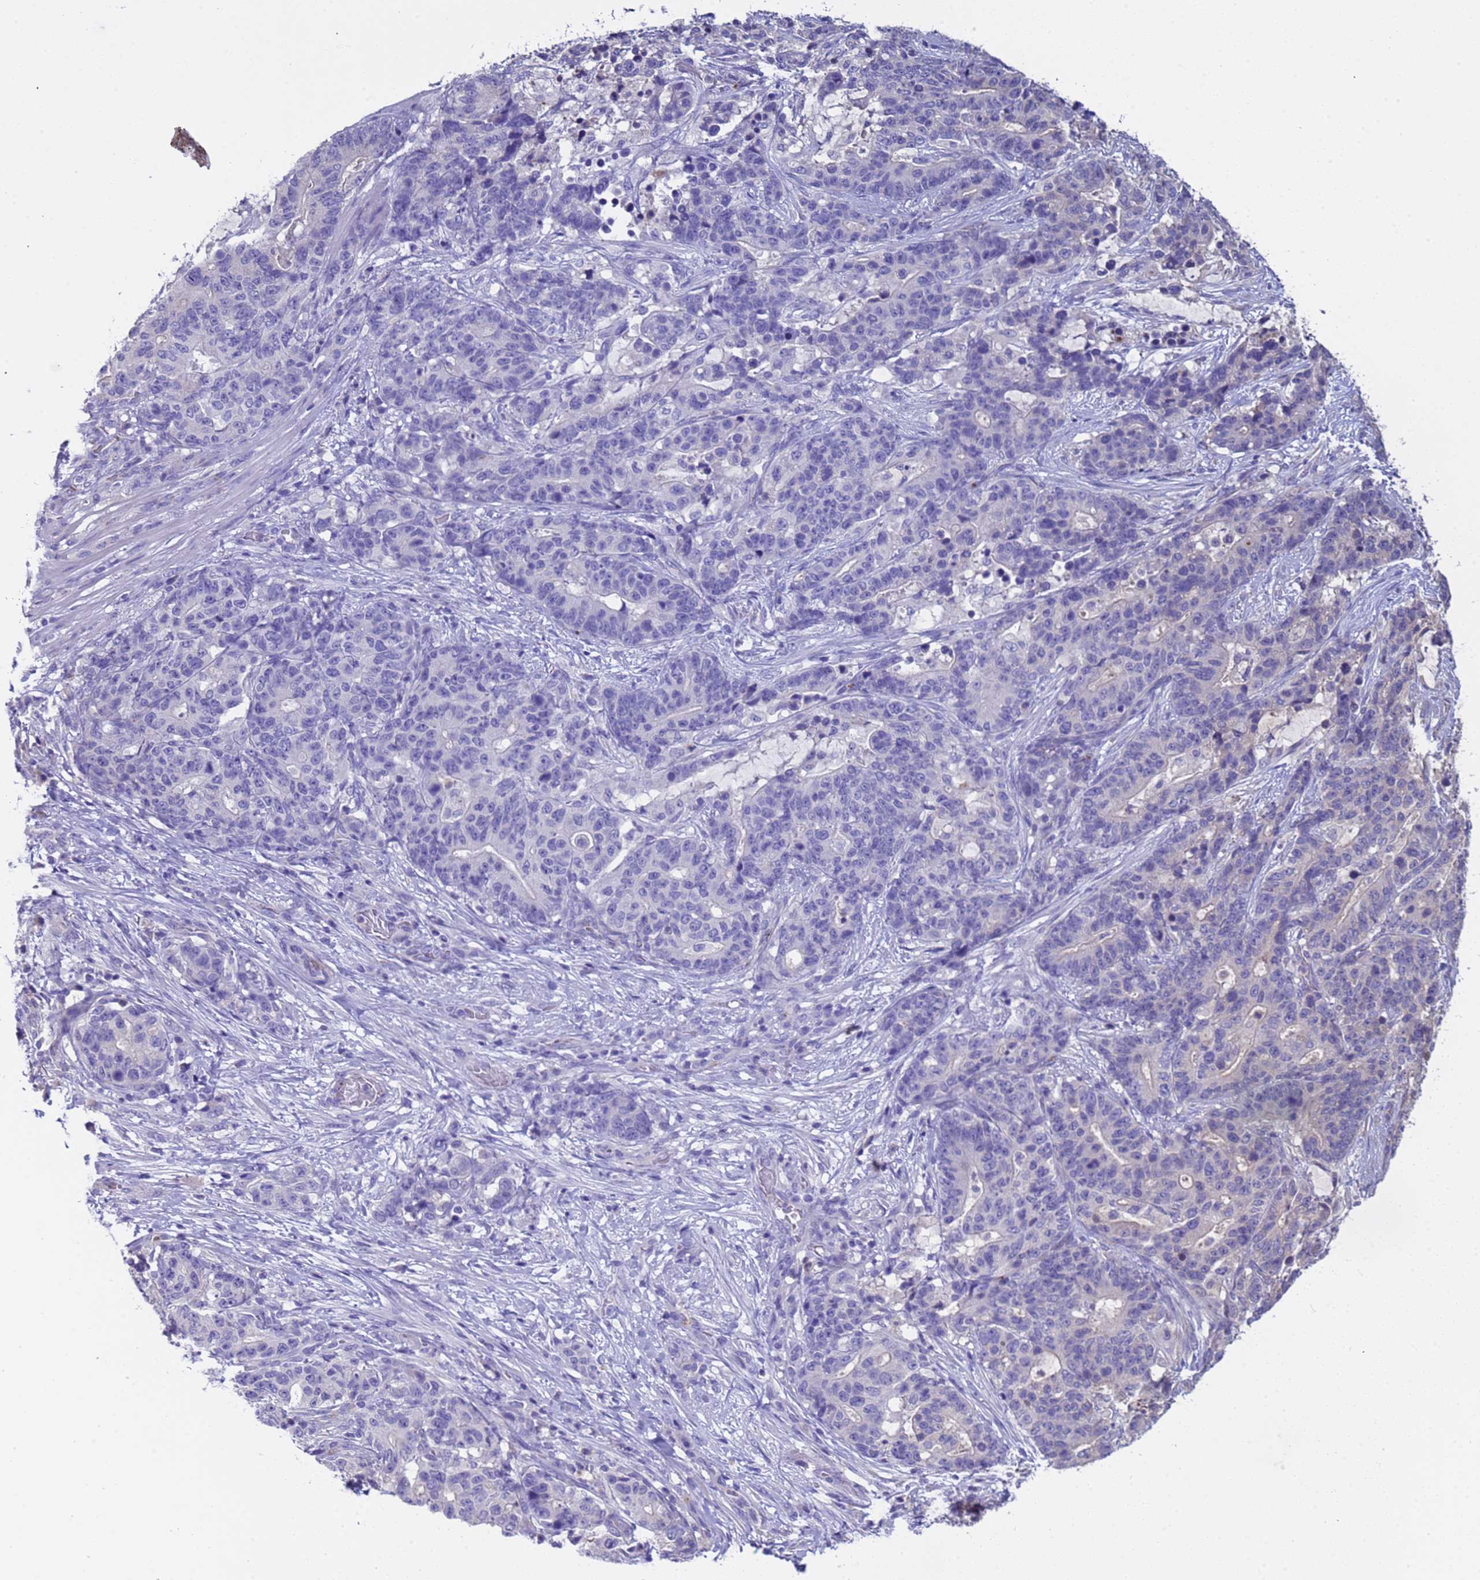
{"staining": {"intensity": "negative", "quantity": "none", "location": "none"}, "tissue": "stomach cancer", "cell_type": "Tumor cells", "image_type": "cancer", "snomed": [{"axis": "morphology", "description": "Normal tissue, NOS"}, {"axis": "morphology", "description": "Adenocarcinoma, NOS"}, {"axis": "topography", "description": "Stomach"}], "caption": "Immunohistochemistry (IHC) of human stomach cancer reveals no staining in tumor cells.", "gene": "ZNF248", "patient": {"sex": "female", "age": 64}}